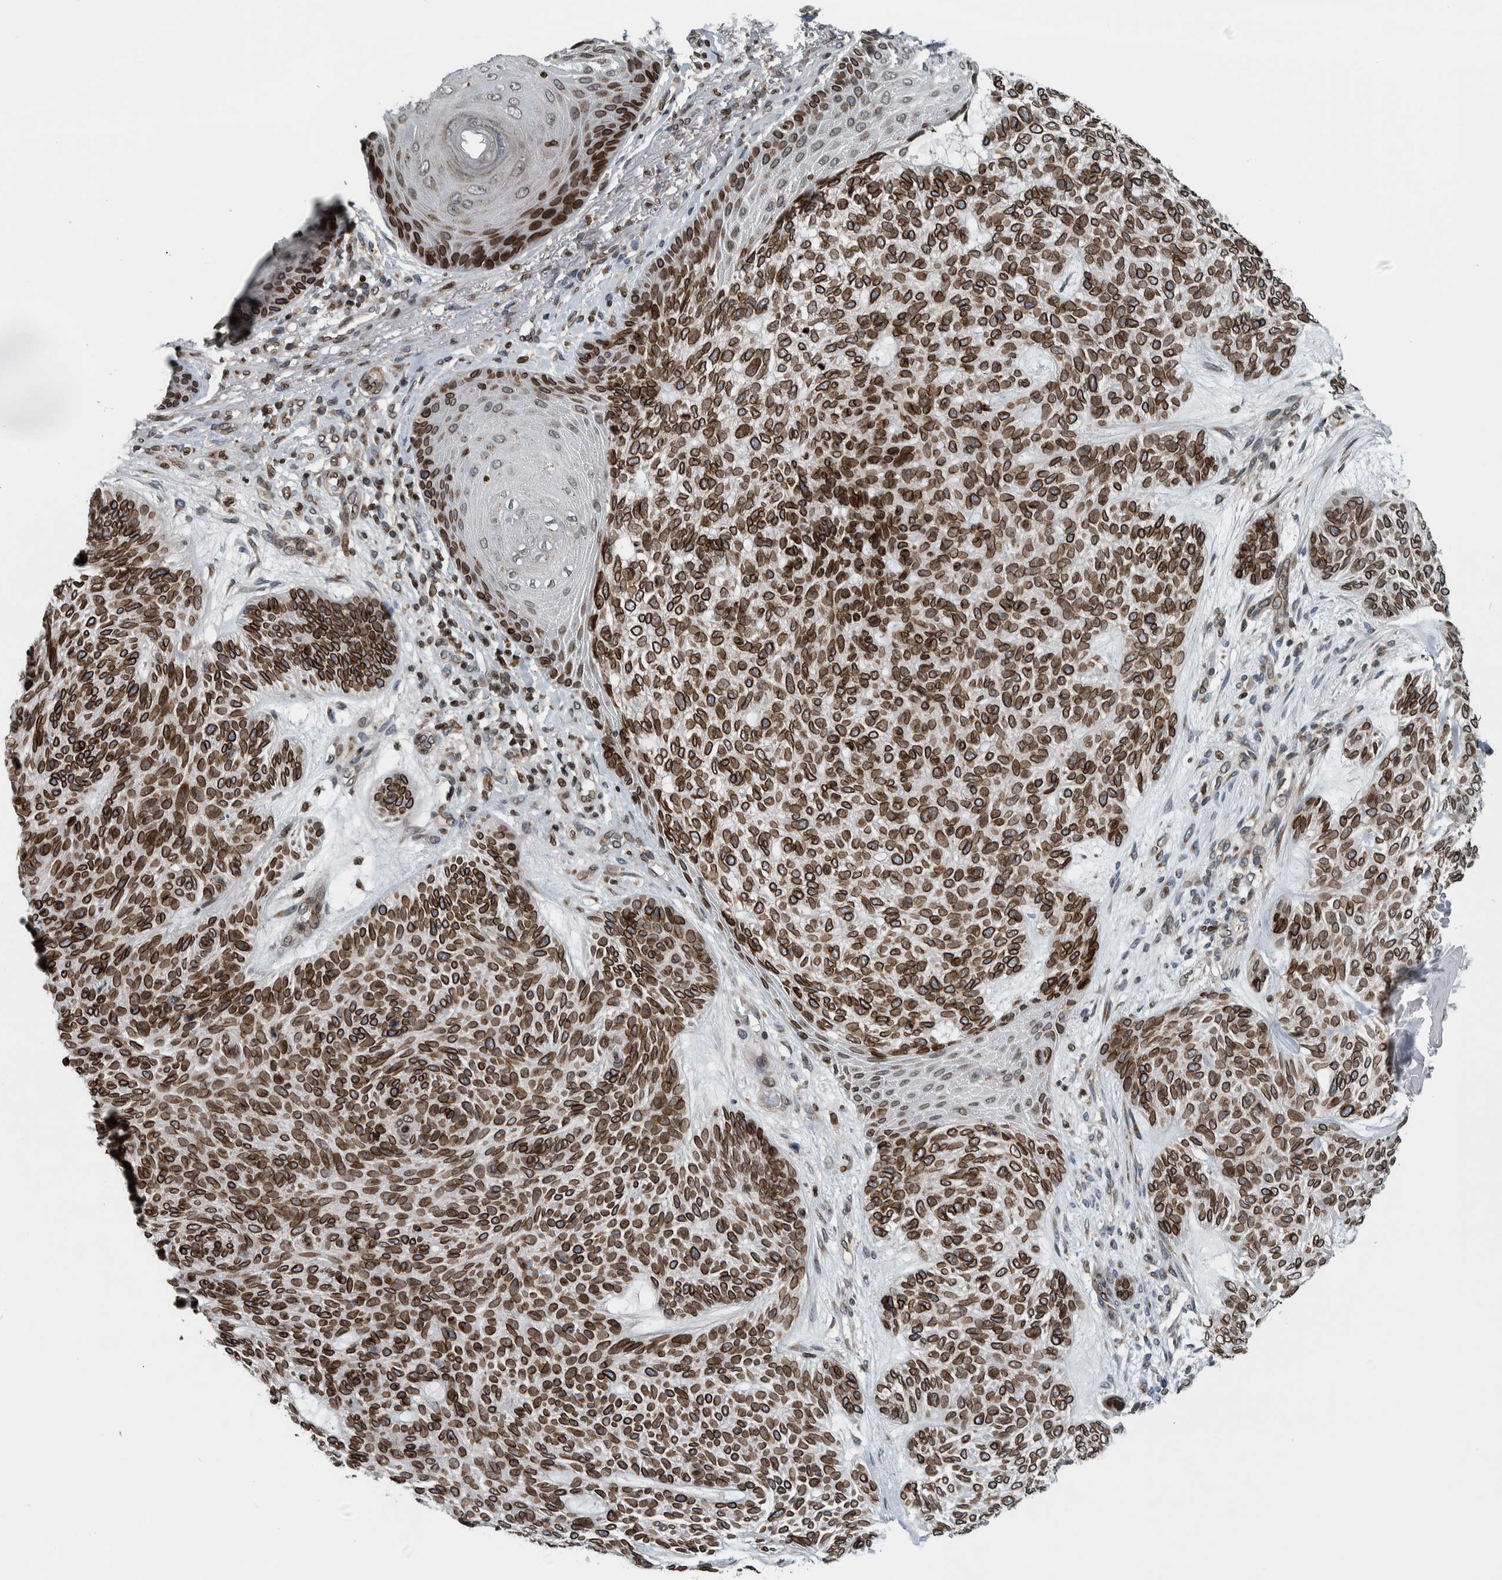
{"staining": {"intensity": "strong", "quantity": ">75%", "location": "cytoplasmic/membranous,nuclear"}, "tissue": "skin cancer", "cell_type": "Tumor cells", "image_type": "cancer", "snomed": [{"axis": "morphology", "description": "Basal cell carcinoma"}, {"axis": "topography", "description": "Skin"}], "caption": "Skin cancer was stained to show a protein in brown. There is high levels of strong cytoplasmic/membranous and nuclear staining in approximately >75% of tumor cells.", "gene": "FAM135B", "patient": {"sex": "male", "age": 55}}